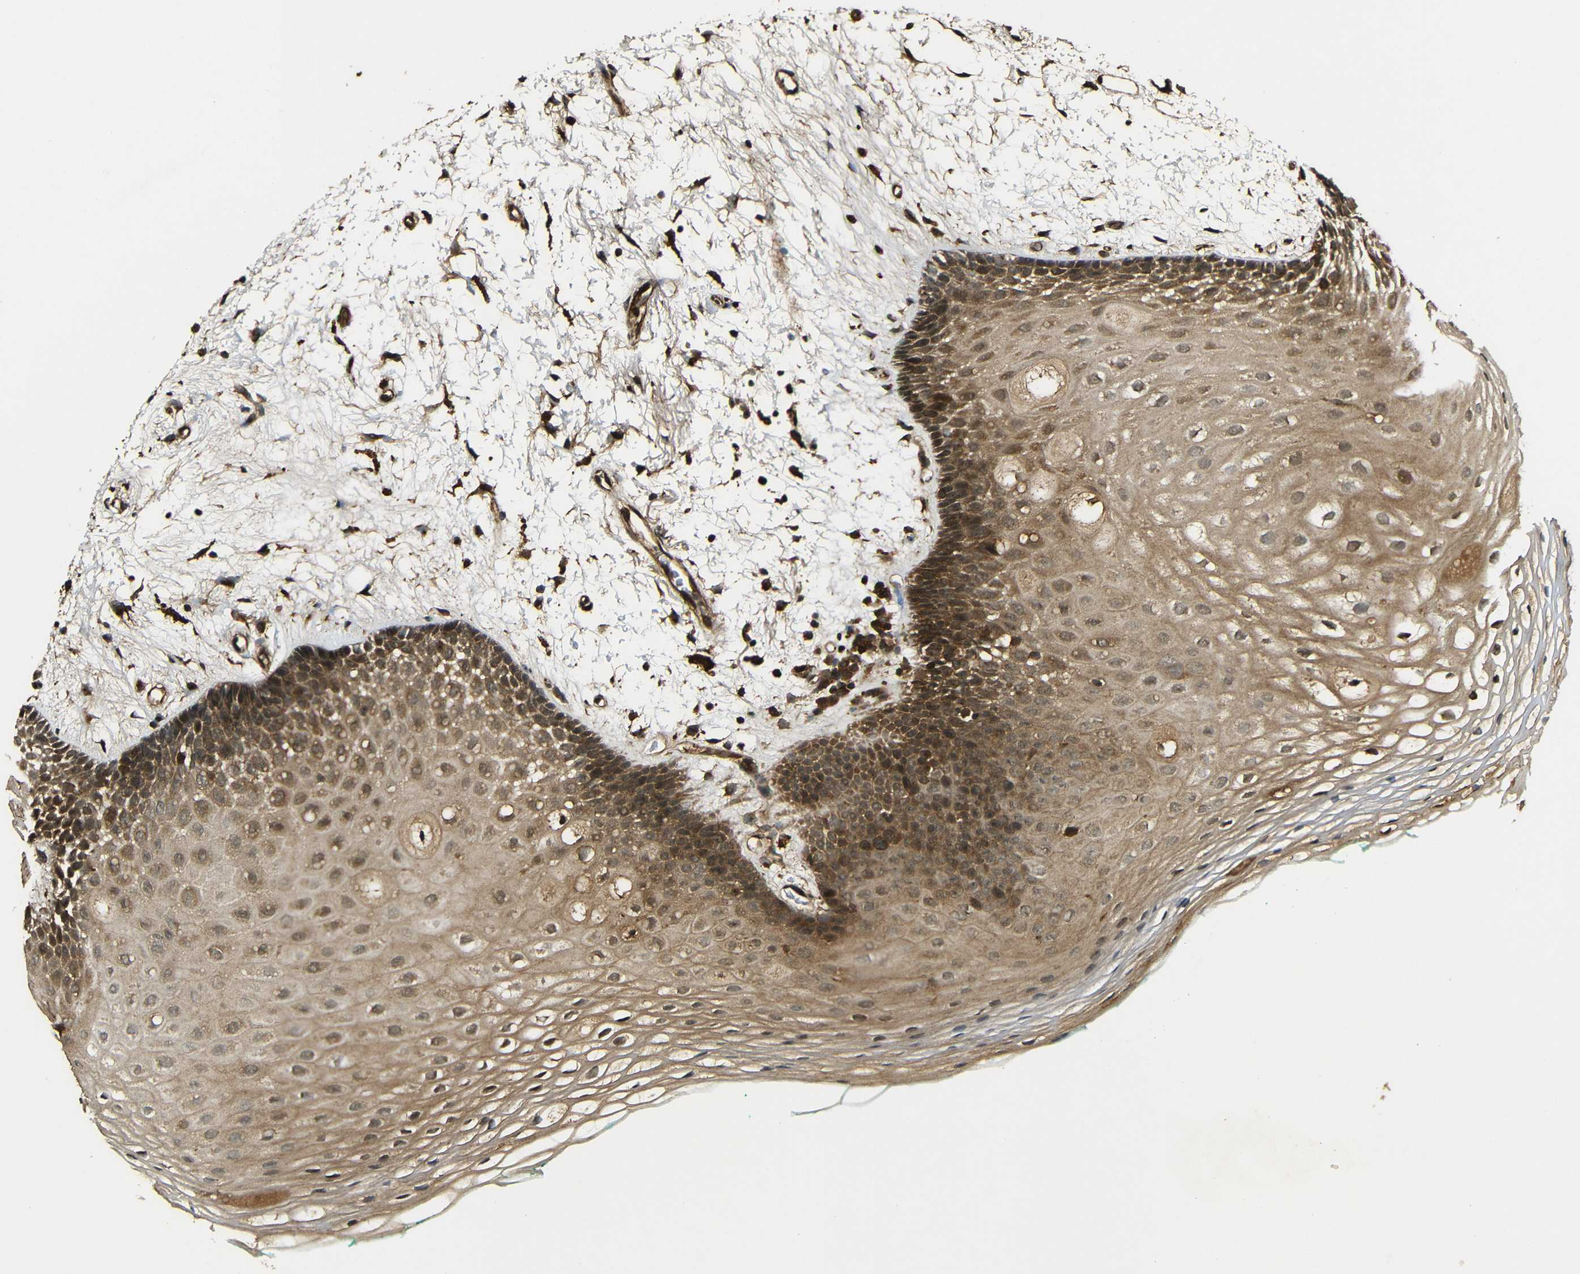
{"staining": {"intensity": "moderate", "quantity": ">75%", "location": "cytoplasmic/membranous"}, "tissue": "oral mucosa", "cell_type": "Squamous epithelial cells", "image_type": "normal", "snomed": [{"axis": "morphology", "description": "Normal tissue, NOS"}, {"axis": "topography", "description": "Skeletal muscle"}, {"axis": "topography", "description": "Oral tissue"}, {"axis": "topography", "description": "Peripheral nerve tissue"}], "caption": "This photomicrograph demonstrates immunohistochemistry (IHC) staining of benign oral mucosa, with medium moderate cytoplasmic/membranous expression in approximately >75% of squamous epithelial cells.", "gene": "CASP8", "patient": {"sex": "female", "age": 84}}